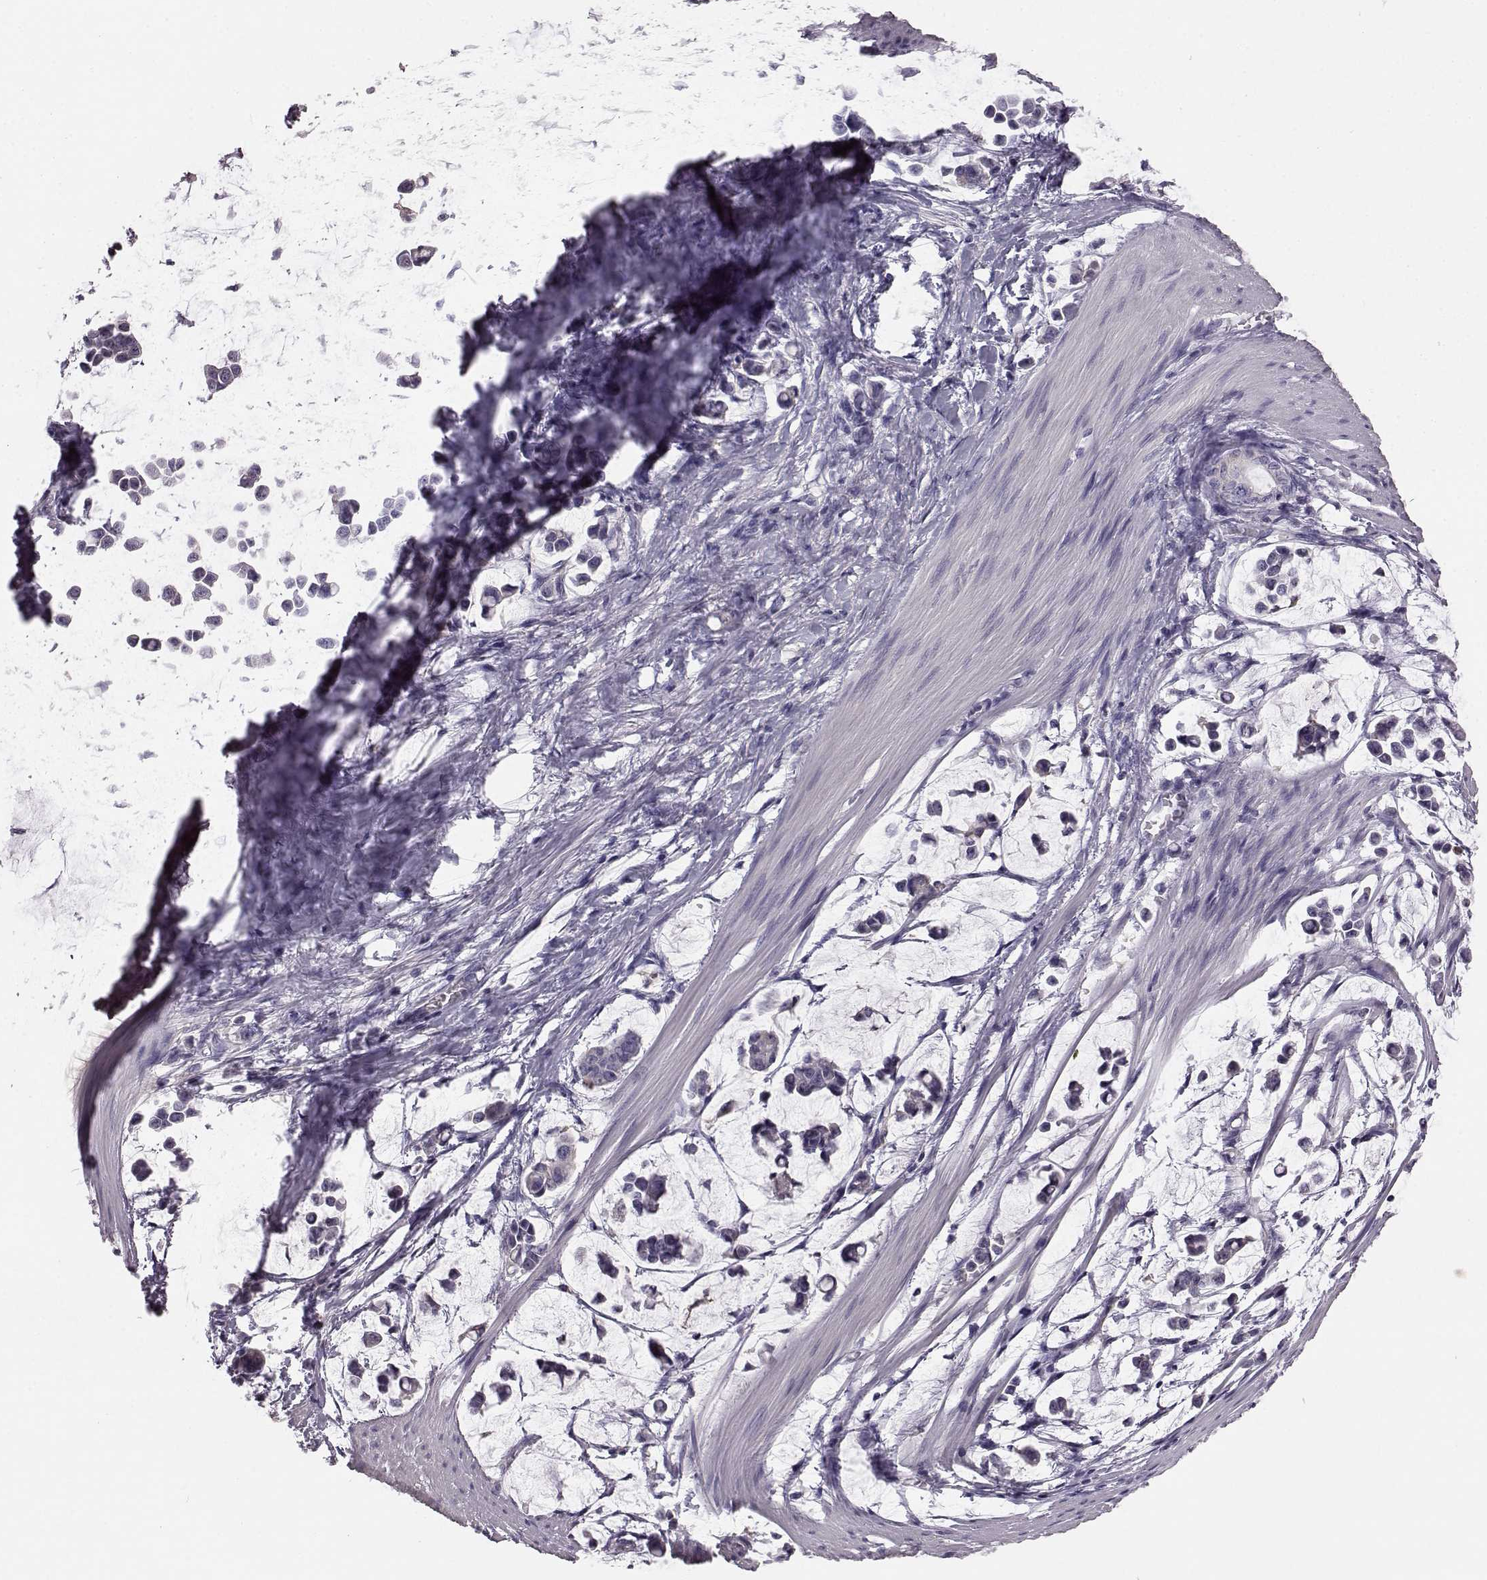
{"staining": {"intensity": "negative", "quantity": "none", "location": "none"}, "tissue": "stomach cancer", "cell_type": "Tumor cells", "image_type": "cancer", "snomed": [{"axis": "morphology", "description": "Adenocarcinoma, NOS"}, {"axis": "topography", "description": "Stomach"}], "caption": "There is no significant positivity in tumor cells of stomach adenocarcinoma.", "gene": "KRT85", "patient": {"sex": "male", "age": 82}}